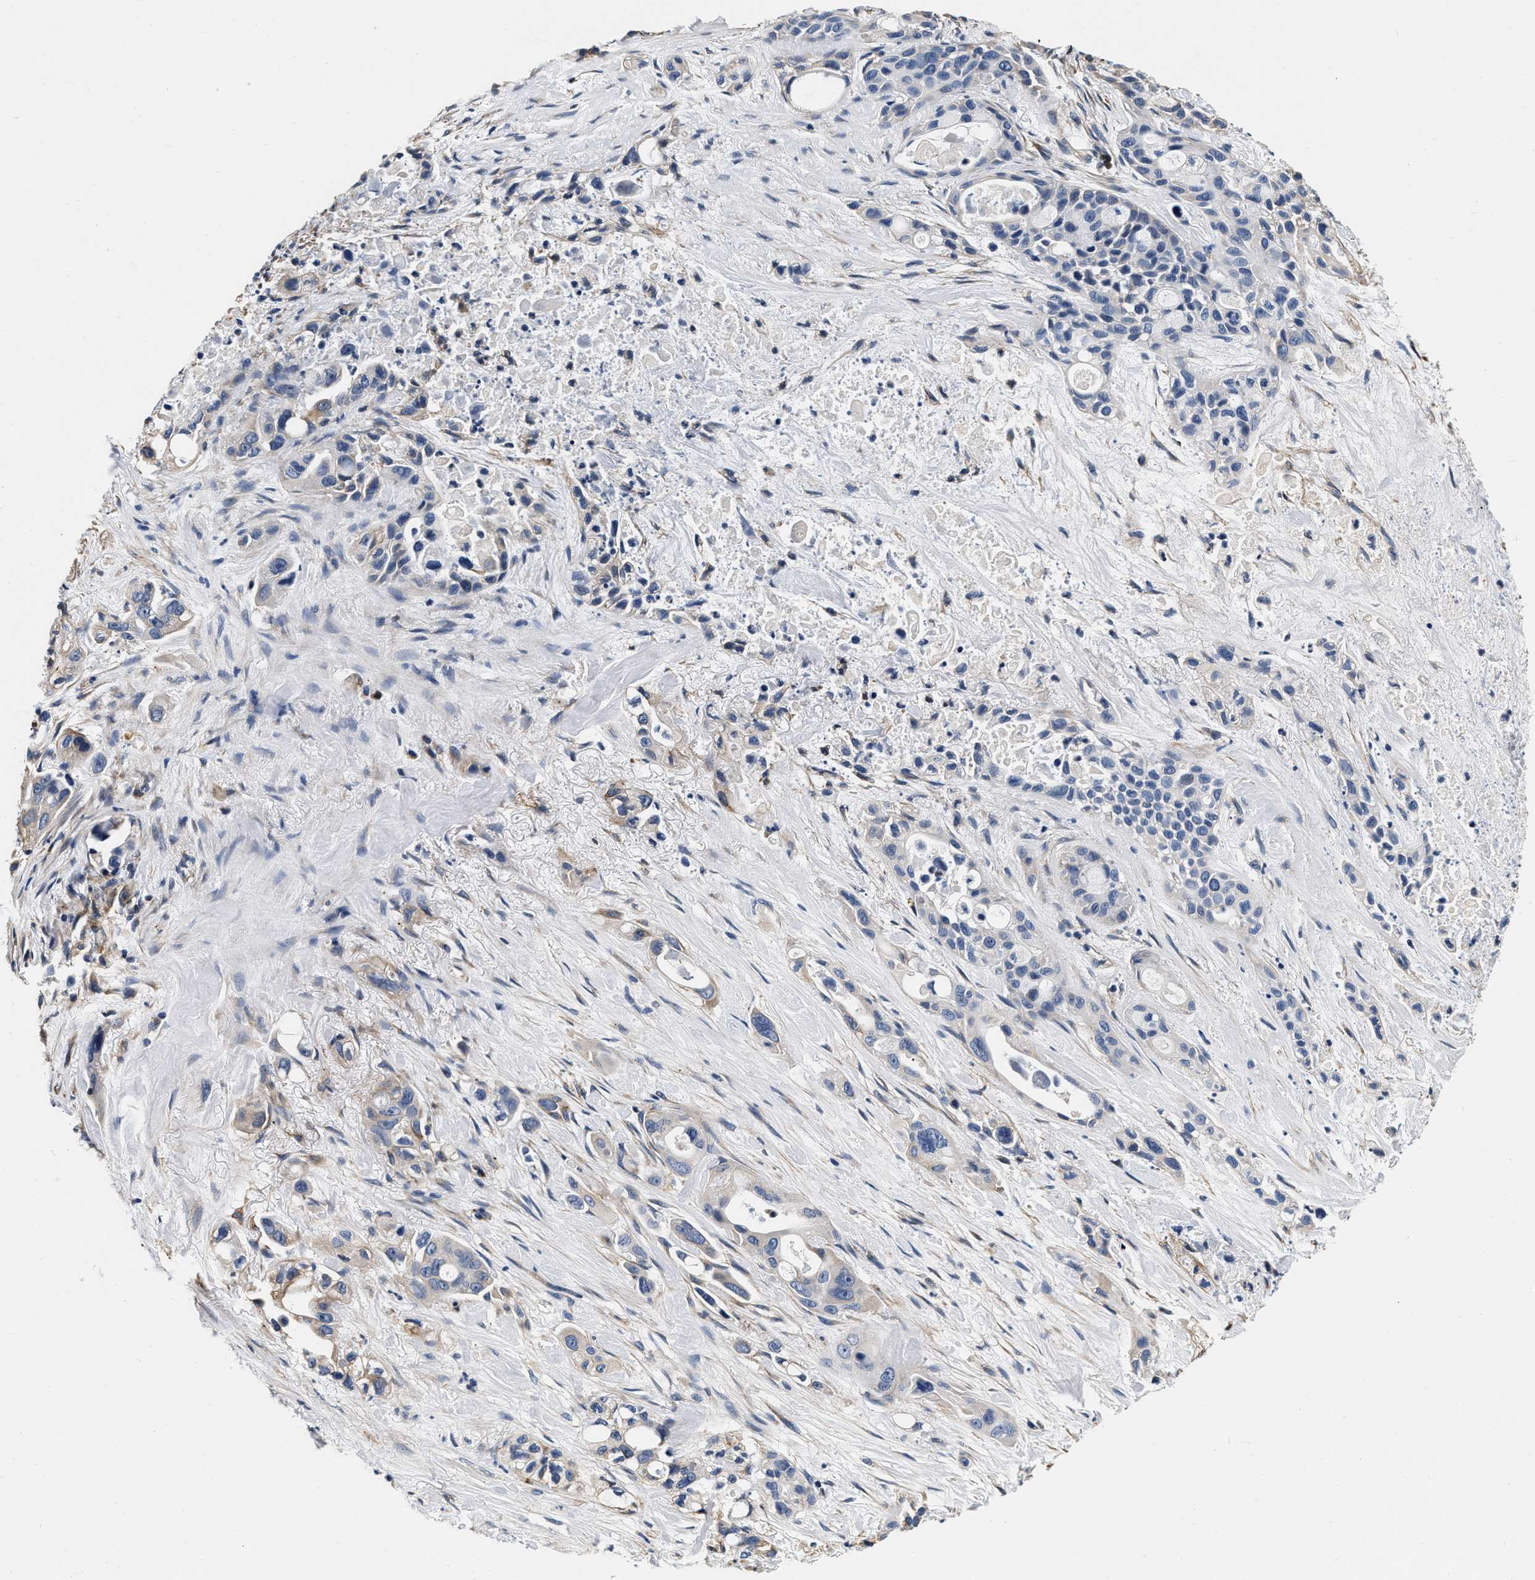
{"staining": {"intensity": "moderate", "quantity": "<25%", "location": "cytoplasmic/membranous"}, "tissue": "pancreatic cancer", "cell_type": "Tumor cells", "image_type": "cancer", "snomed": [{"axis": "morphology", "description": "Adenocarcinoma, NOS"}, {"axis": "topography", "description": "Pancreas"}], "caption": "Immunohistochemistry (DAB) staining of human pancreatic cancer displays moderate cytoplasmic/membranous protein staining in about <25% of tumor cells.", "gene": "ABCG8", "patient": {"sex": "male", "age": 53}}